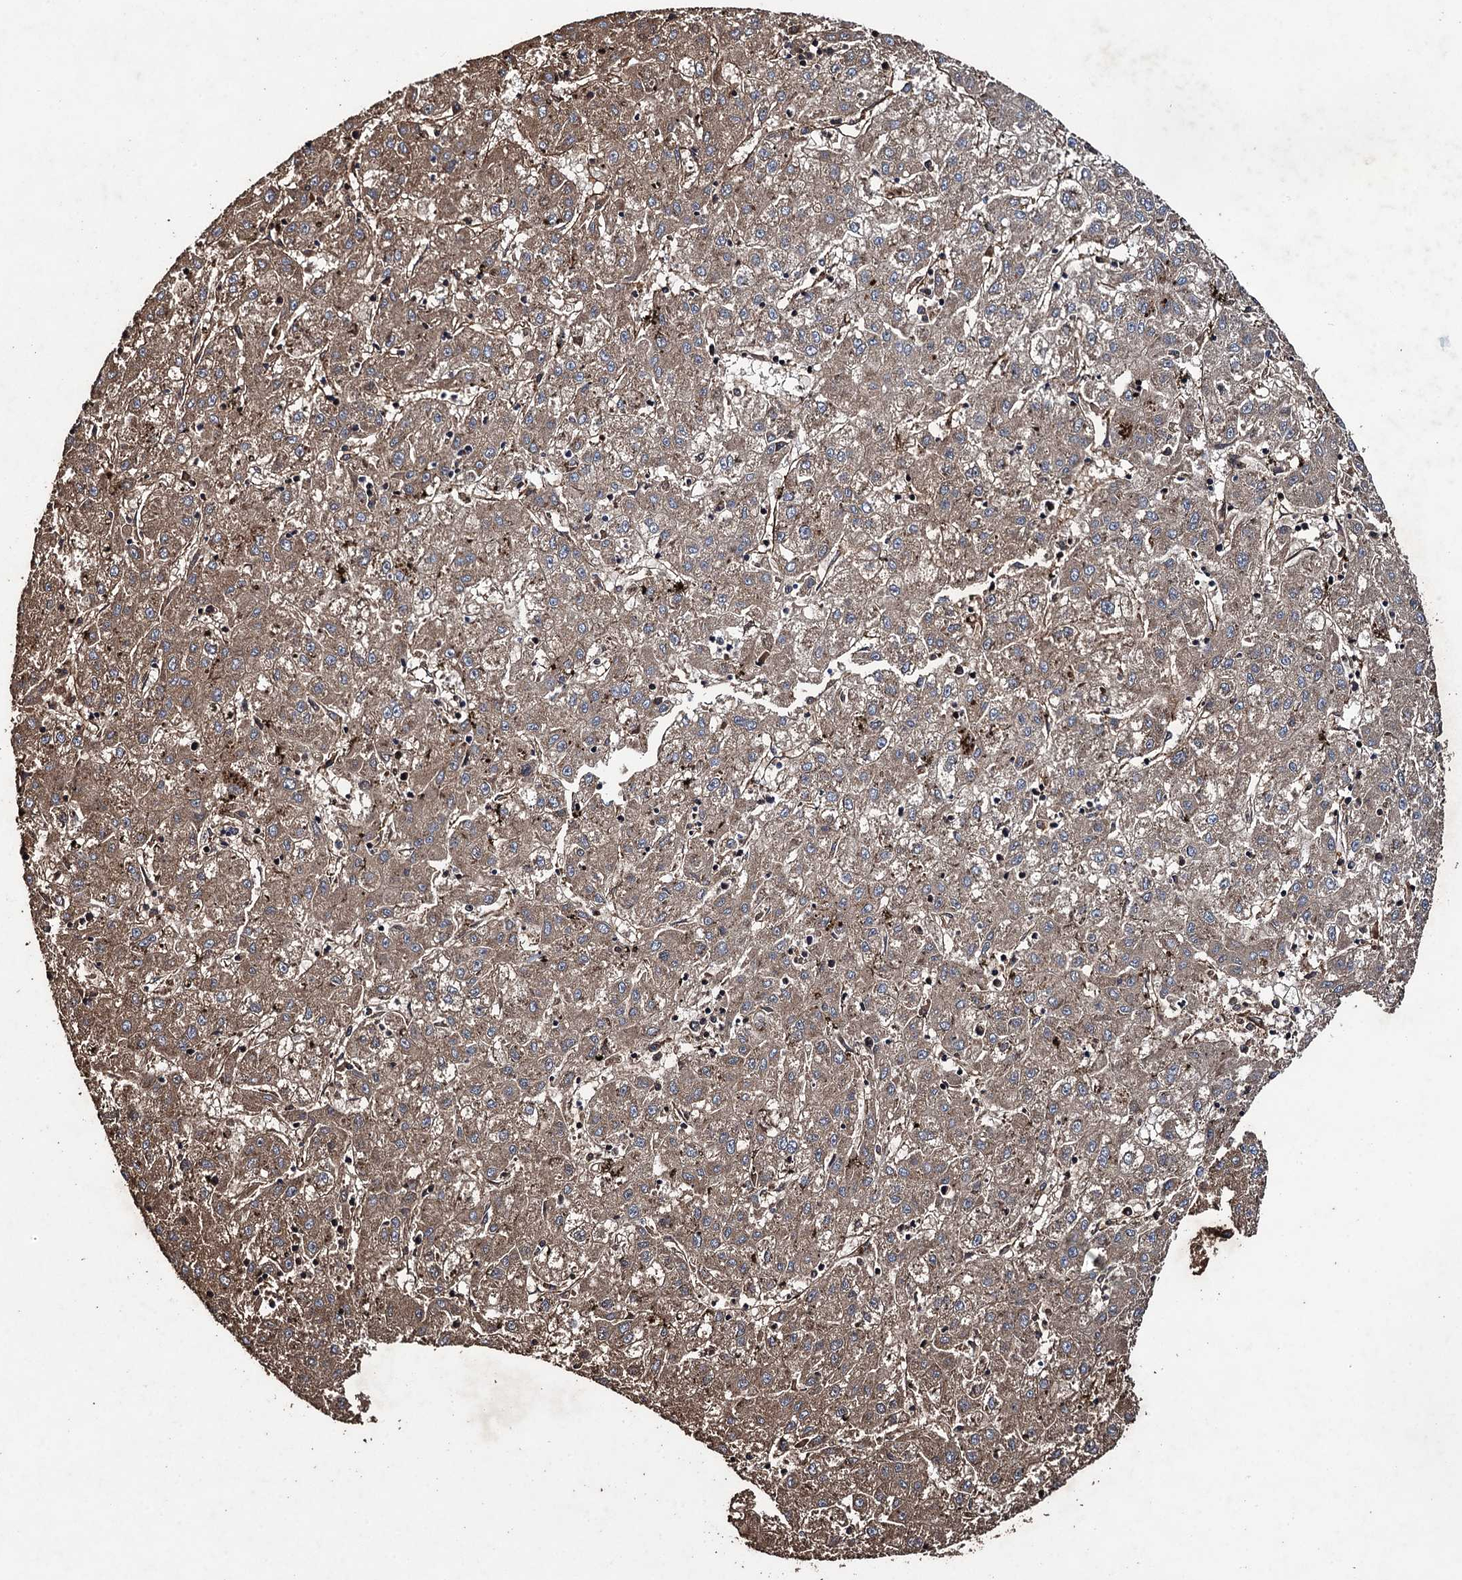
{"staining": {"intensity": "moderate", "quantity": ">75%", "location": "cytoplasmic/membranous"}, "tissue": "liver cancer", "cell_type": "Tumor cells", "image_type": "cancer", "snomed": [{"axis": "morphology", "description": "Carcinoma, Hepatocellular, NOS"}, {"axis": "topography", "description": "Liver"}], "caption": "Liver cancer (hepatocellular carcinoma) tissue demonstrates moderate cytoplasmic/membranous staining in approximately >75% of tumor cells", "gene": "TXNDC11", "patient": {"sex": "male", "age": 72}}